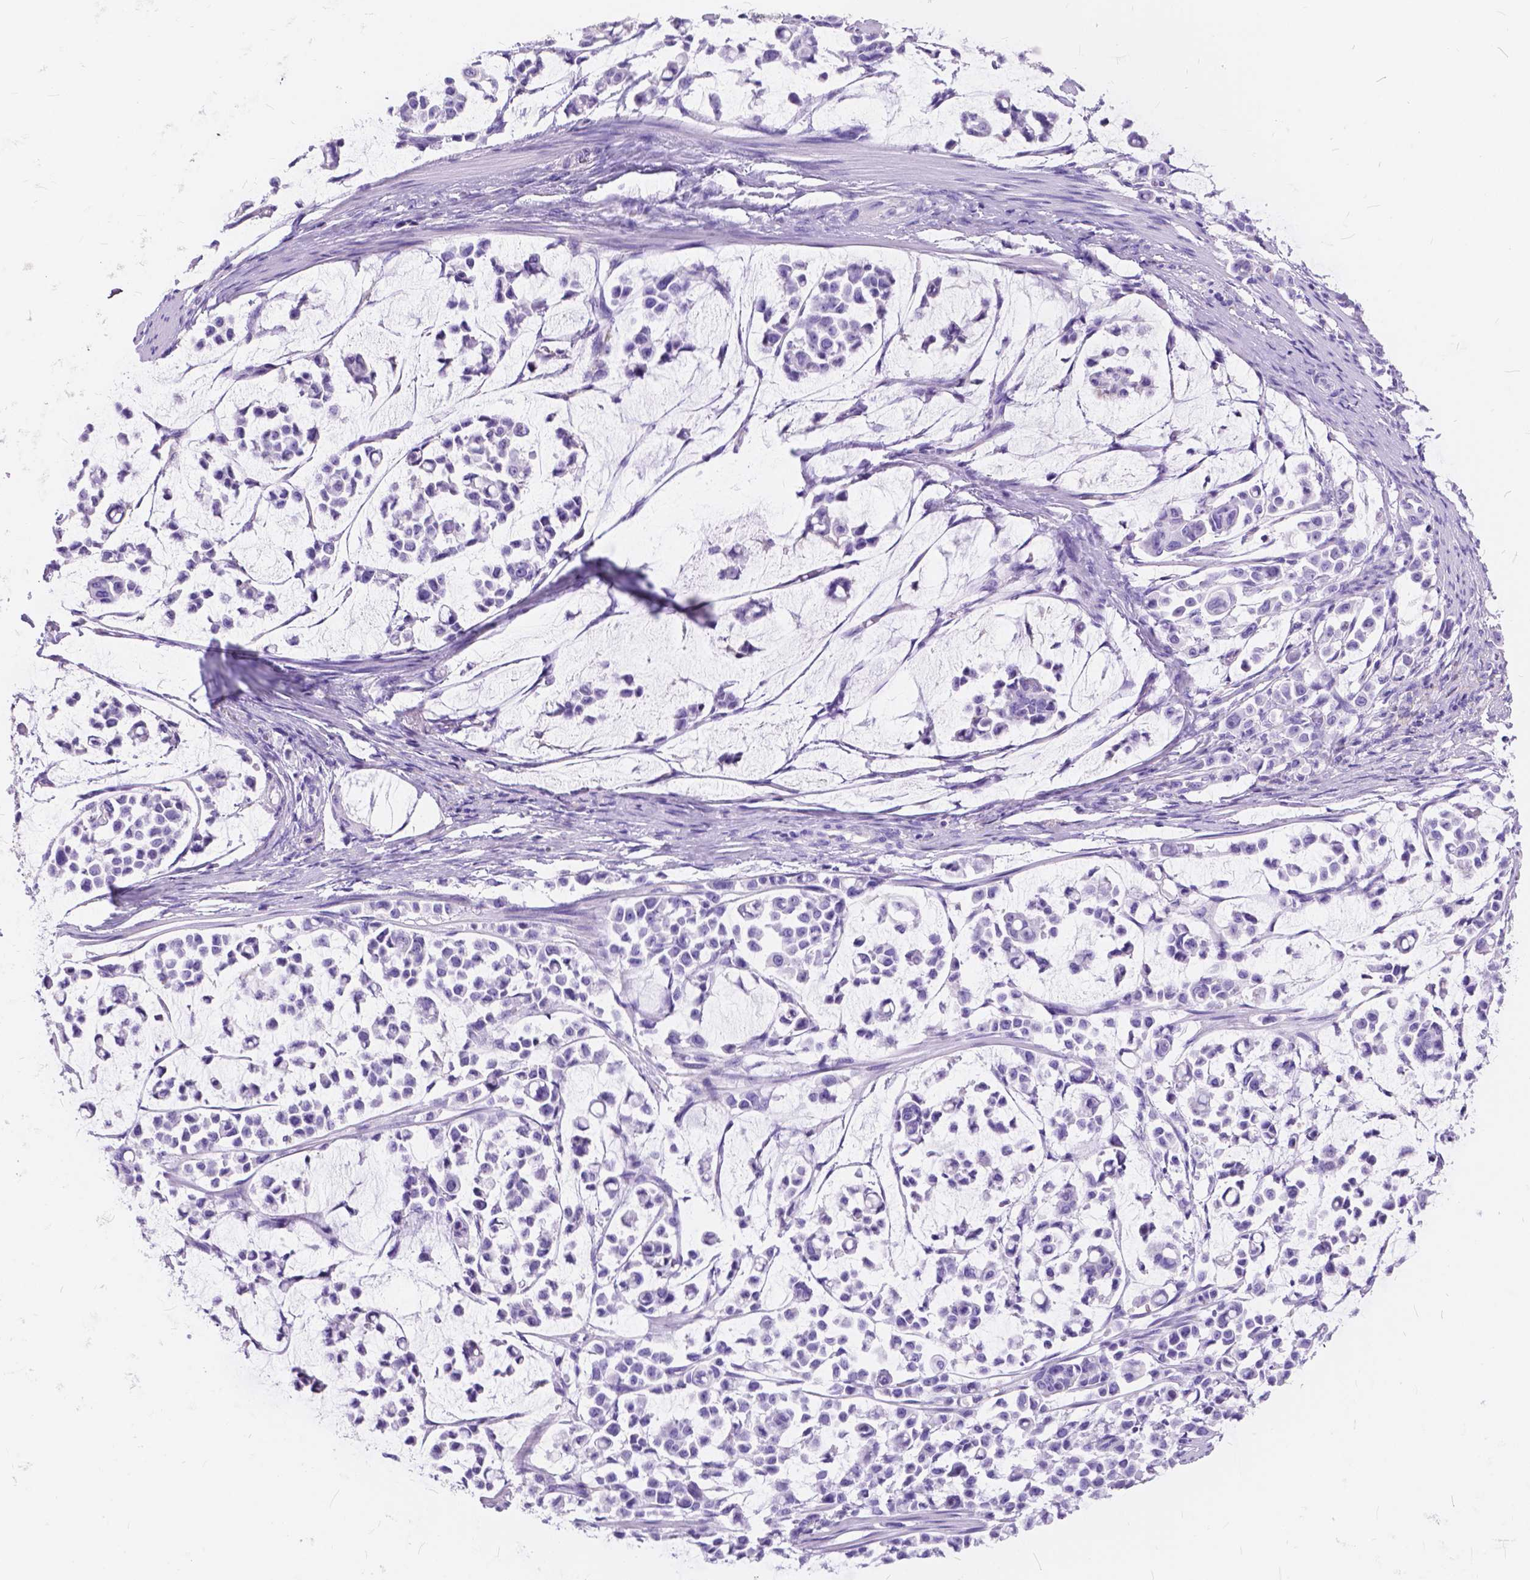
{"staining": {"intensity": "negative", "quantity": "none", "location": "none"}, "tissue": "stomach cancer", "cell_type": "Tumor cells", "image_type": "cancer", "snomed": [{"axis": "morphology", "description": "Adenocarcinoma, NOS"}, {"axis": "topography", "description": "Stomach"}], "caption": "Immunohistochemistry (IHC) image of neoplastic tissue: stomach cancer stained with DAB reveals no significant protein expression in tumor cells.", "gene": "FOXL2", "patient": {"sex": "male", "age": 82}}